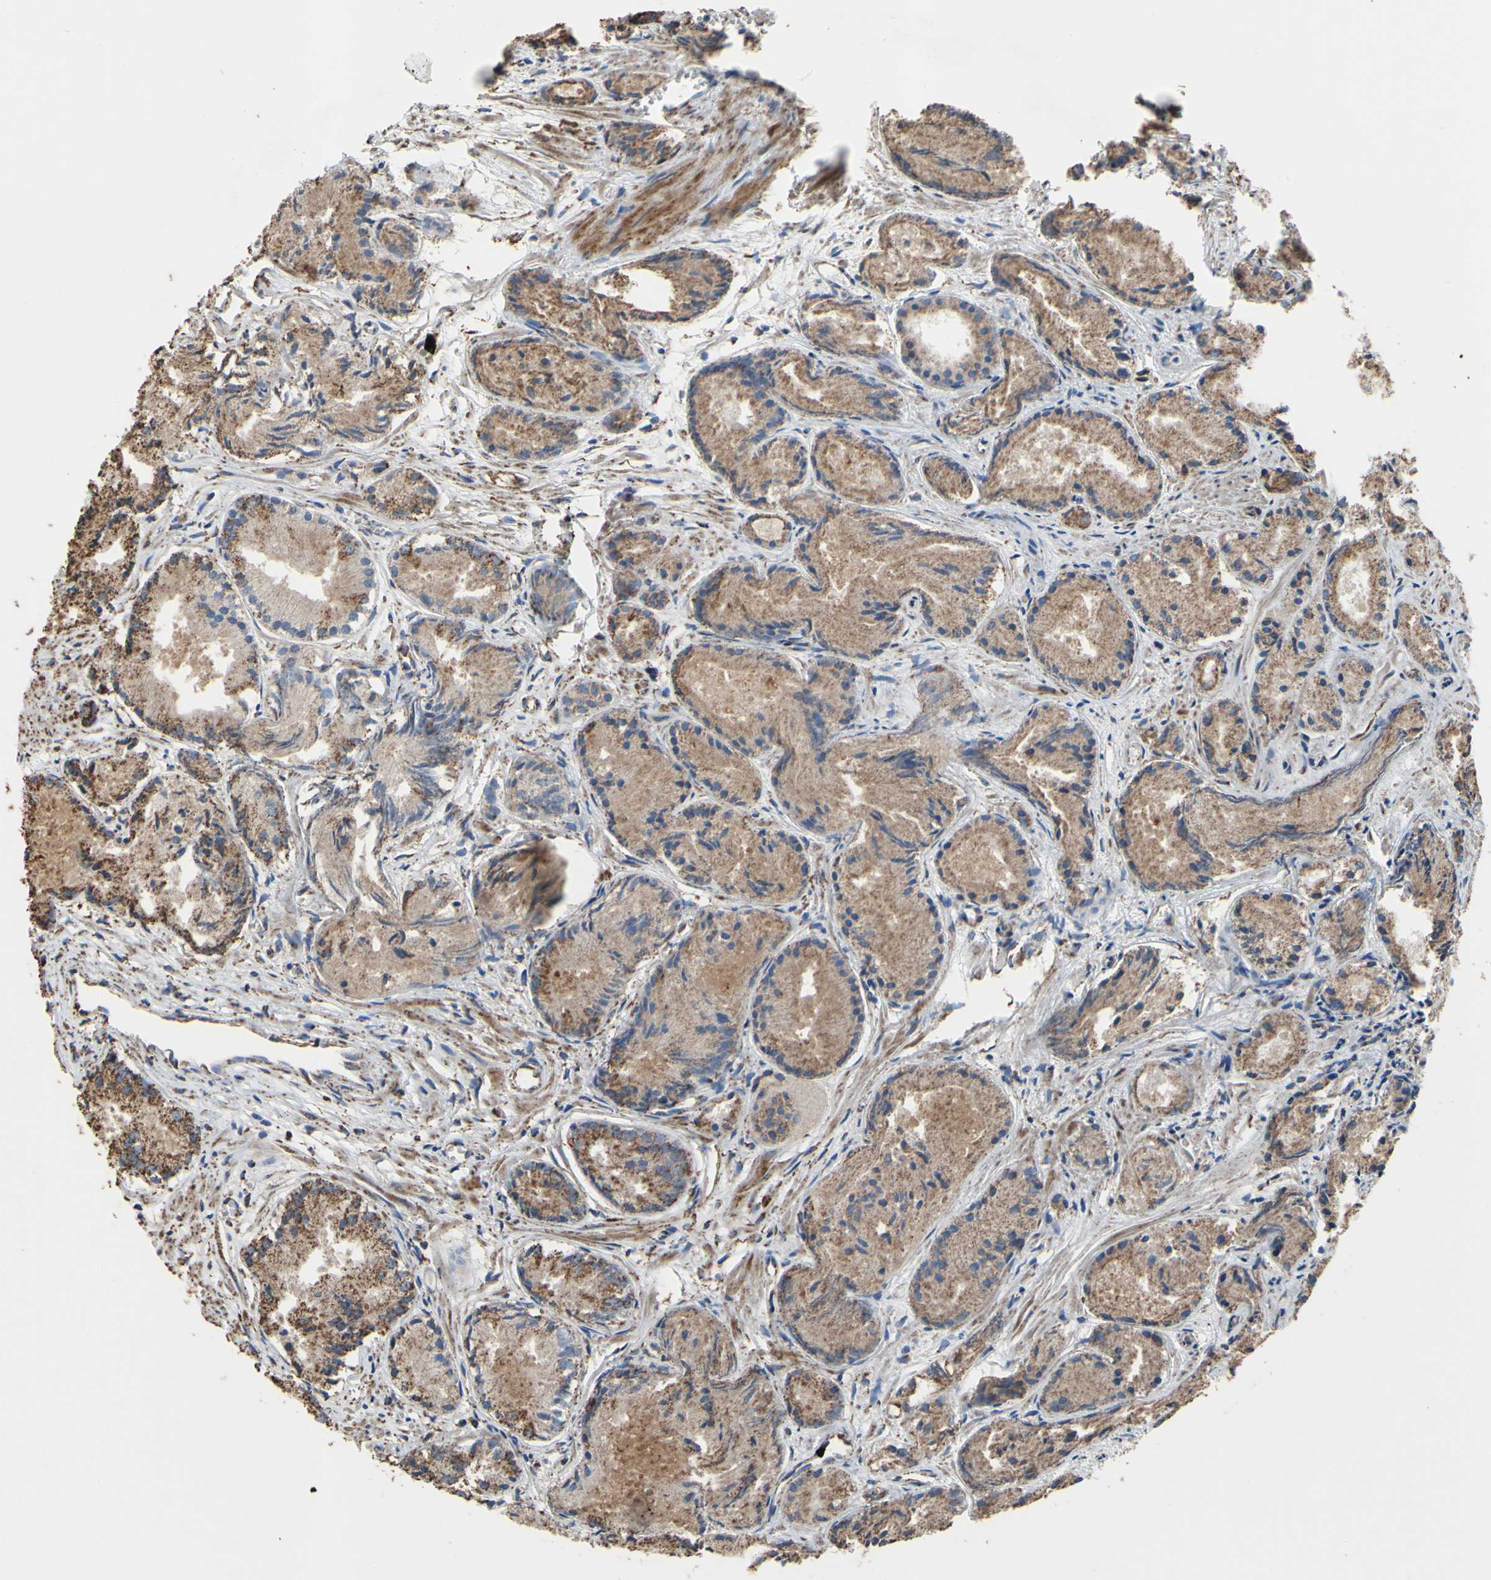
{"staining": {"intensity": "moderate", "quantity": ">75%", "location": "cytoplasmic/membranous"}, "tissue": "prostate cancer", "cell_type": "Tumor cells", "image_type": "cancer", "snomed": [{"axis": "morphology", "description": "Adenocarcinoma, Low grade"}, {"axis": "topography", "description": "Prostate"}], "caption": "A medium amount of moderate cytoplasmic/membranous expression is present in about >75% of tumor cells in adenocarcinoma (low-grade) (prostate) tissue.", "gene": "CMKLR2", "patient": {"sex": "male", "age": 72}}